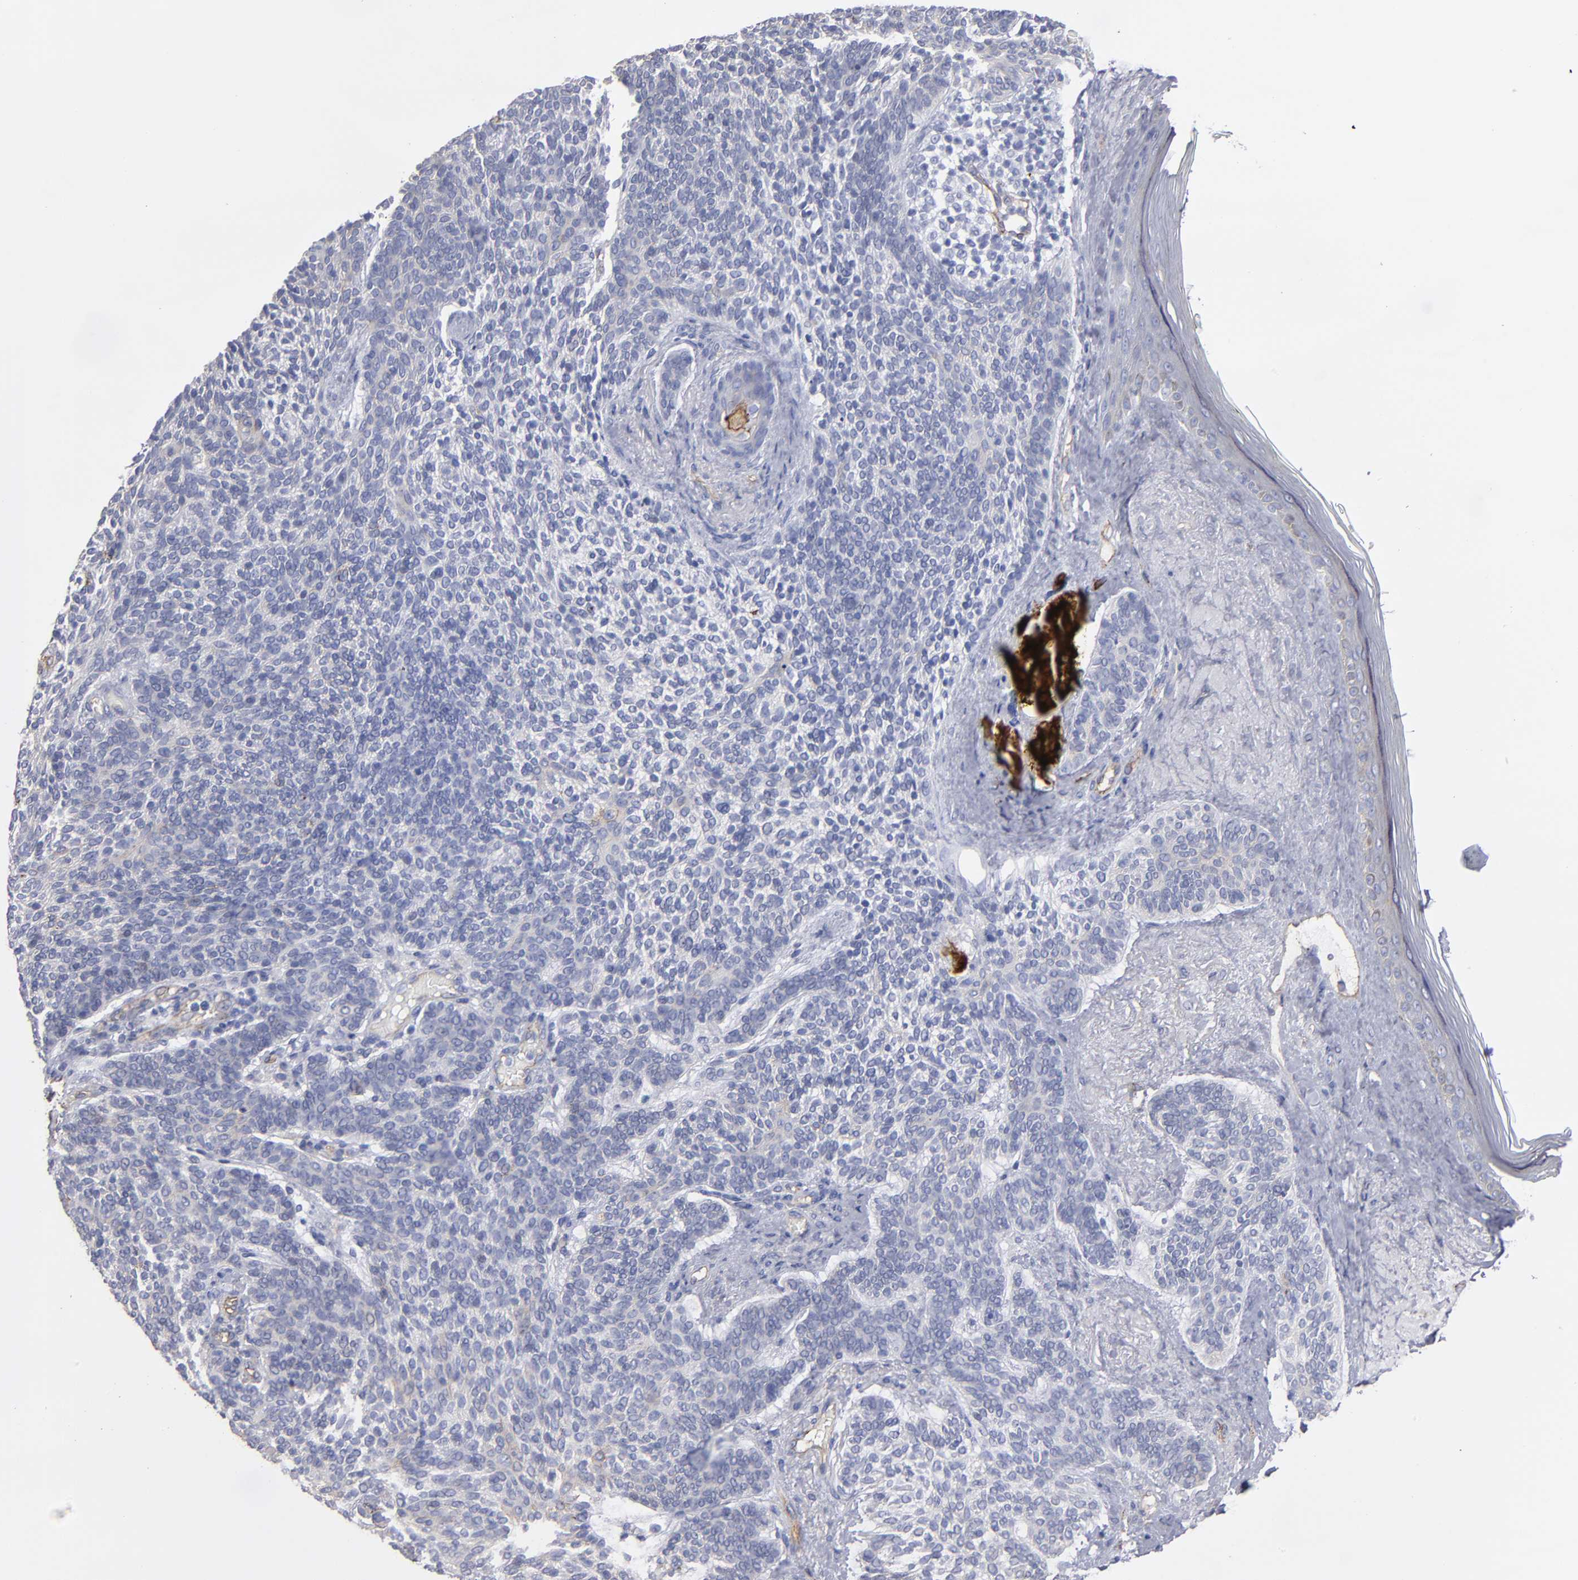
{"staining": {"intensity": "negative", "quantity": "none", "location": "none"}, "tissue": "skin cancer", "cell_type": "Tumor cells", "image_type": "cancer", "snomed": [{"axis": "morphology", "description": "Normal tissue, NOS"}, {"axis": "morphology", "description": "Basal cell carcinoma"}, {"axis": "topography", "description": "Skin"}], "caption": "This micrograph is of skin cancer (basal cell carcinoma) stained with immunohistochemistry to label a protein in brown with the nuclei are counter-stained blue. There is no staining in tumor cells.", "gene": "TM4SF1", "patient": {"sex": "female", "age": 70}}